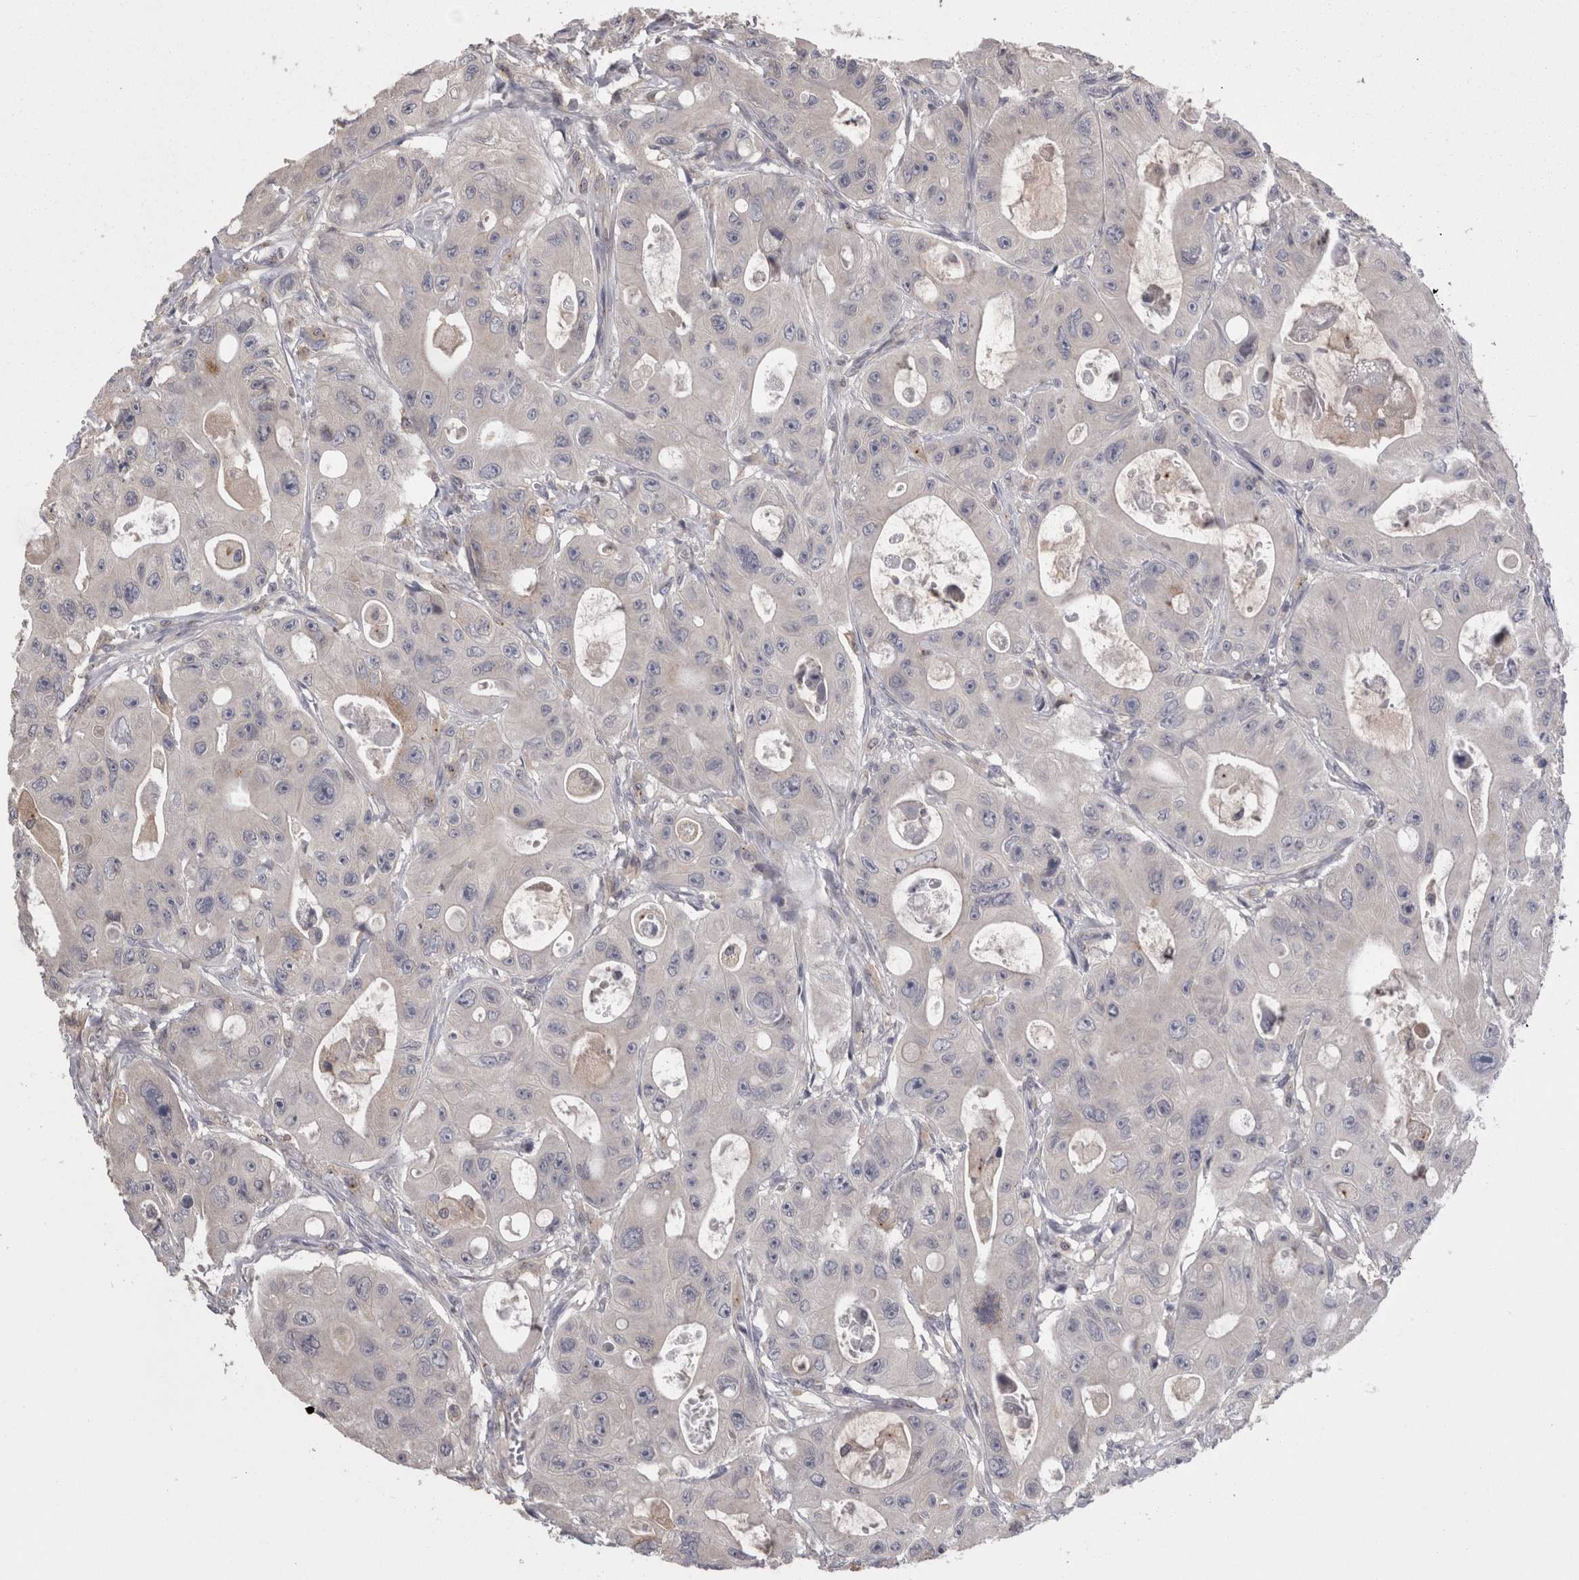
{"staining": {"intensity": "negative", "quantity": "none", "location": "none"}, "tissue": "colorectal cancer", "cell_type": "Tumor cells", "image_type": "cancer", "snomed": [{"axis": "morphology", "description": "Adenocarcinoma, NOS"}, {"axis": "topography", "description": "Colon"}], "caption": "IHC photomicrograph of neoplastic tissue: human colorectal cancer (adenocarcinoma) stained with DAB (3,3'-diaminobenzidine) shows no significant protein expression in tumor cells.", "gene": "PCM1", "patient": {"sex": "female", "age": 46}}